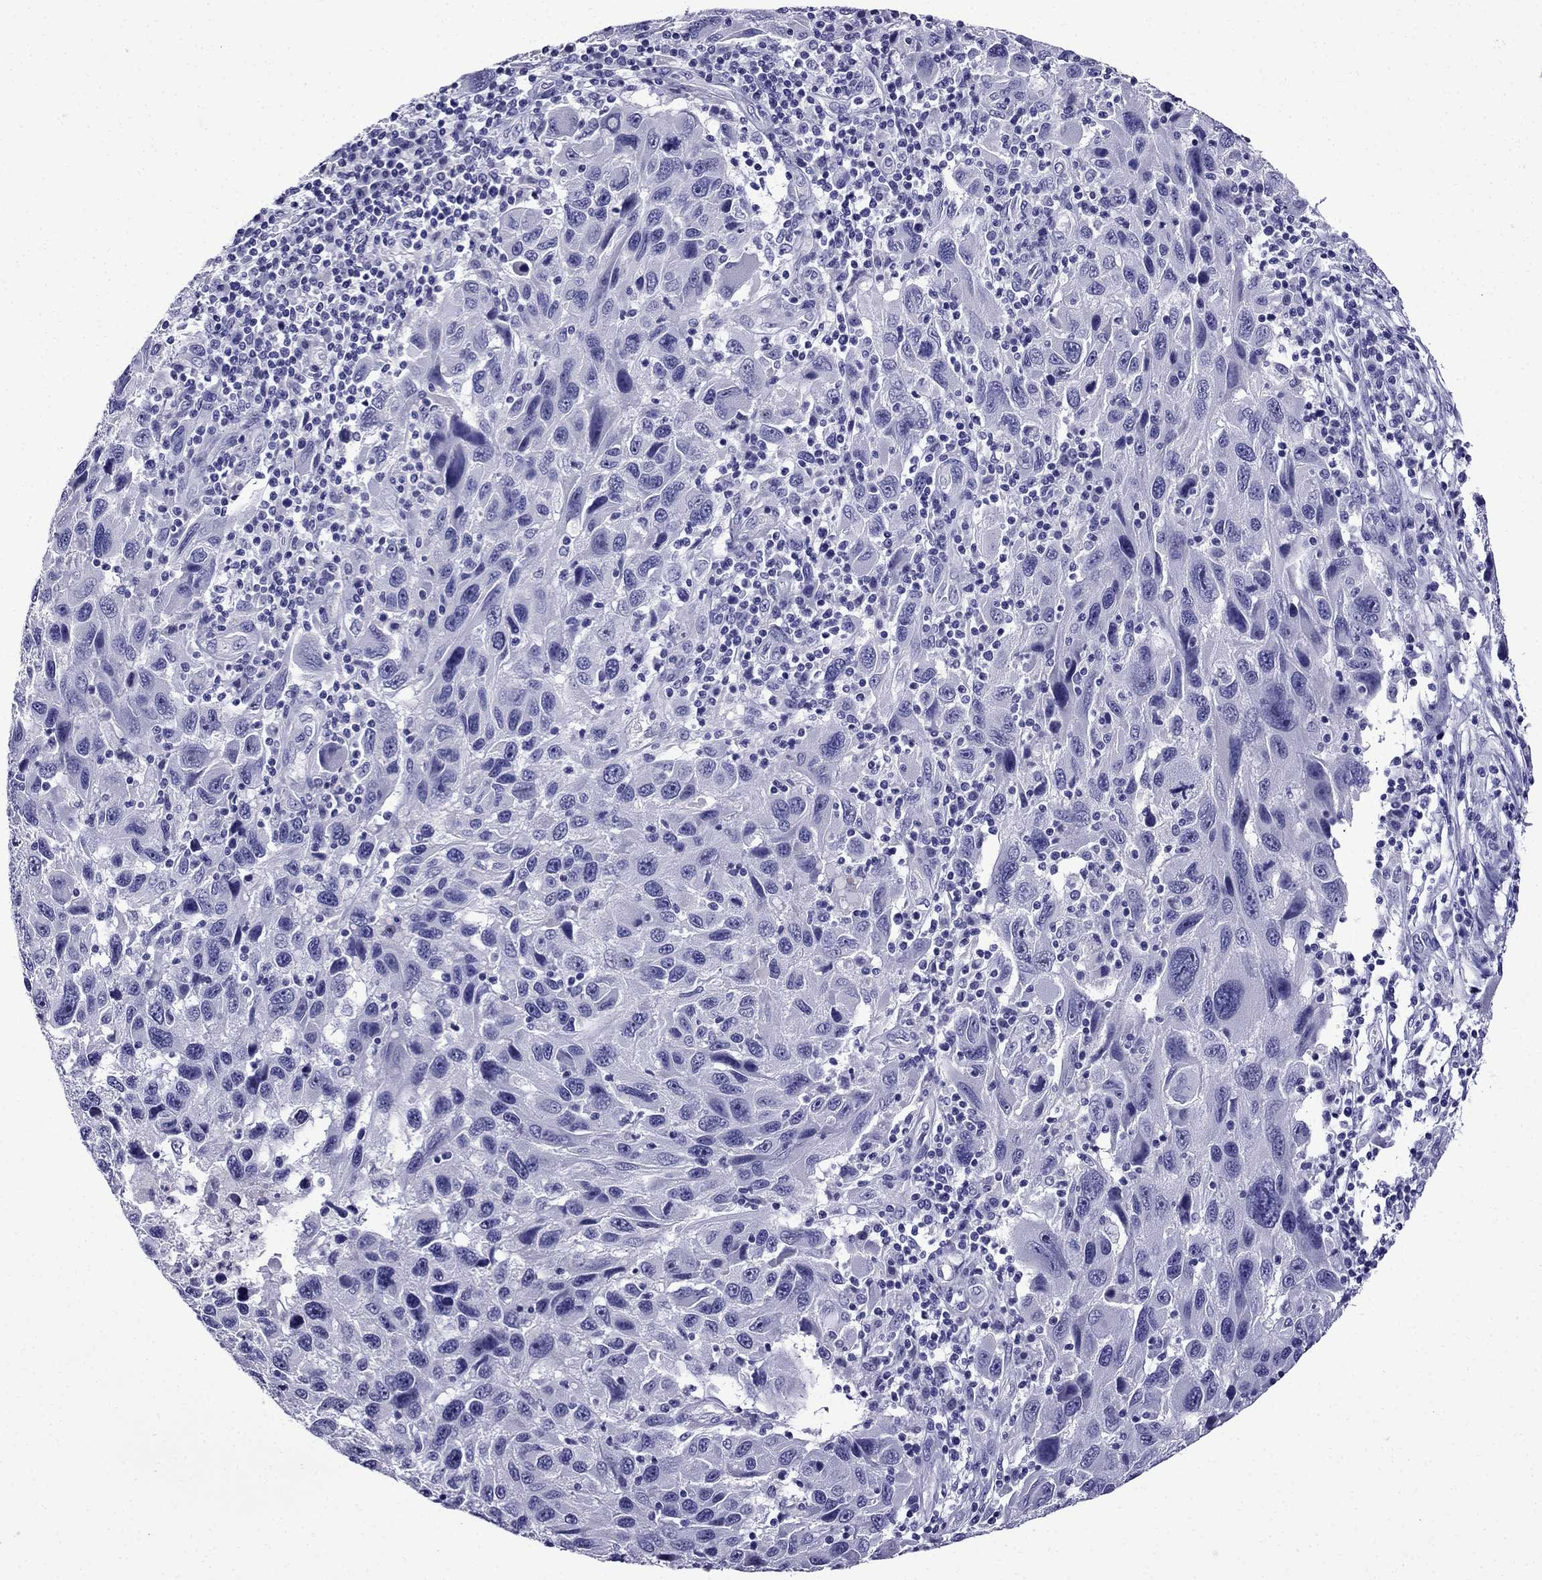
{"staining": {"intensity": "negative", "quantity": "none", "location": "none"}, "tissue": "melanoma", "cell_type": "Tumor cells", "image_type": "cancer", "snomed": [{"axis": "morphology", "description": "Malignant melanoma, NOS"}, {"axis": "topography", "description": "Skin"}], "caption": "Malignant melanoma stained for a protein using IHC shows no expression tumor cells.", "gene": "ERC2", "patient": {"sex": "male", "age": 53}}